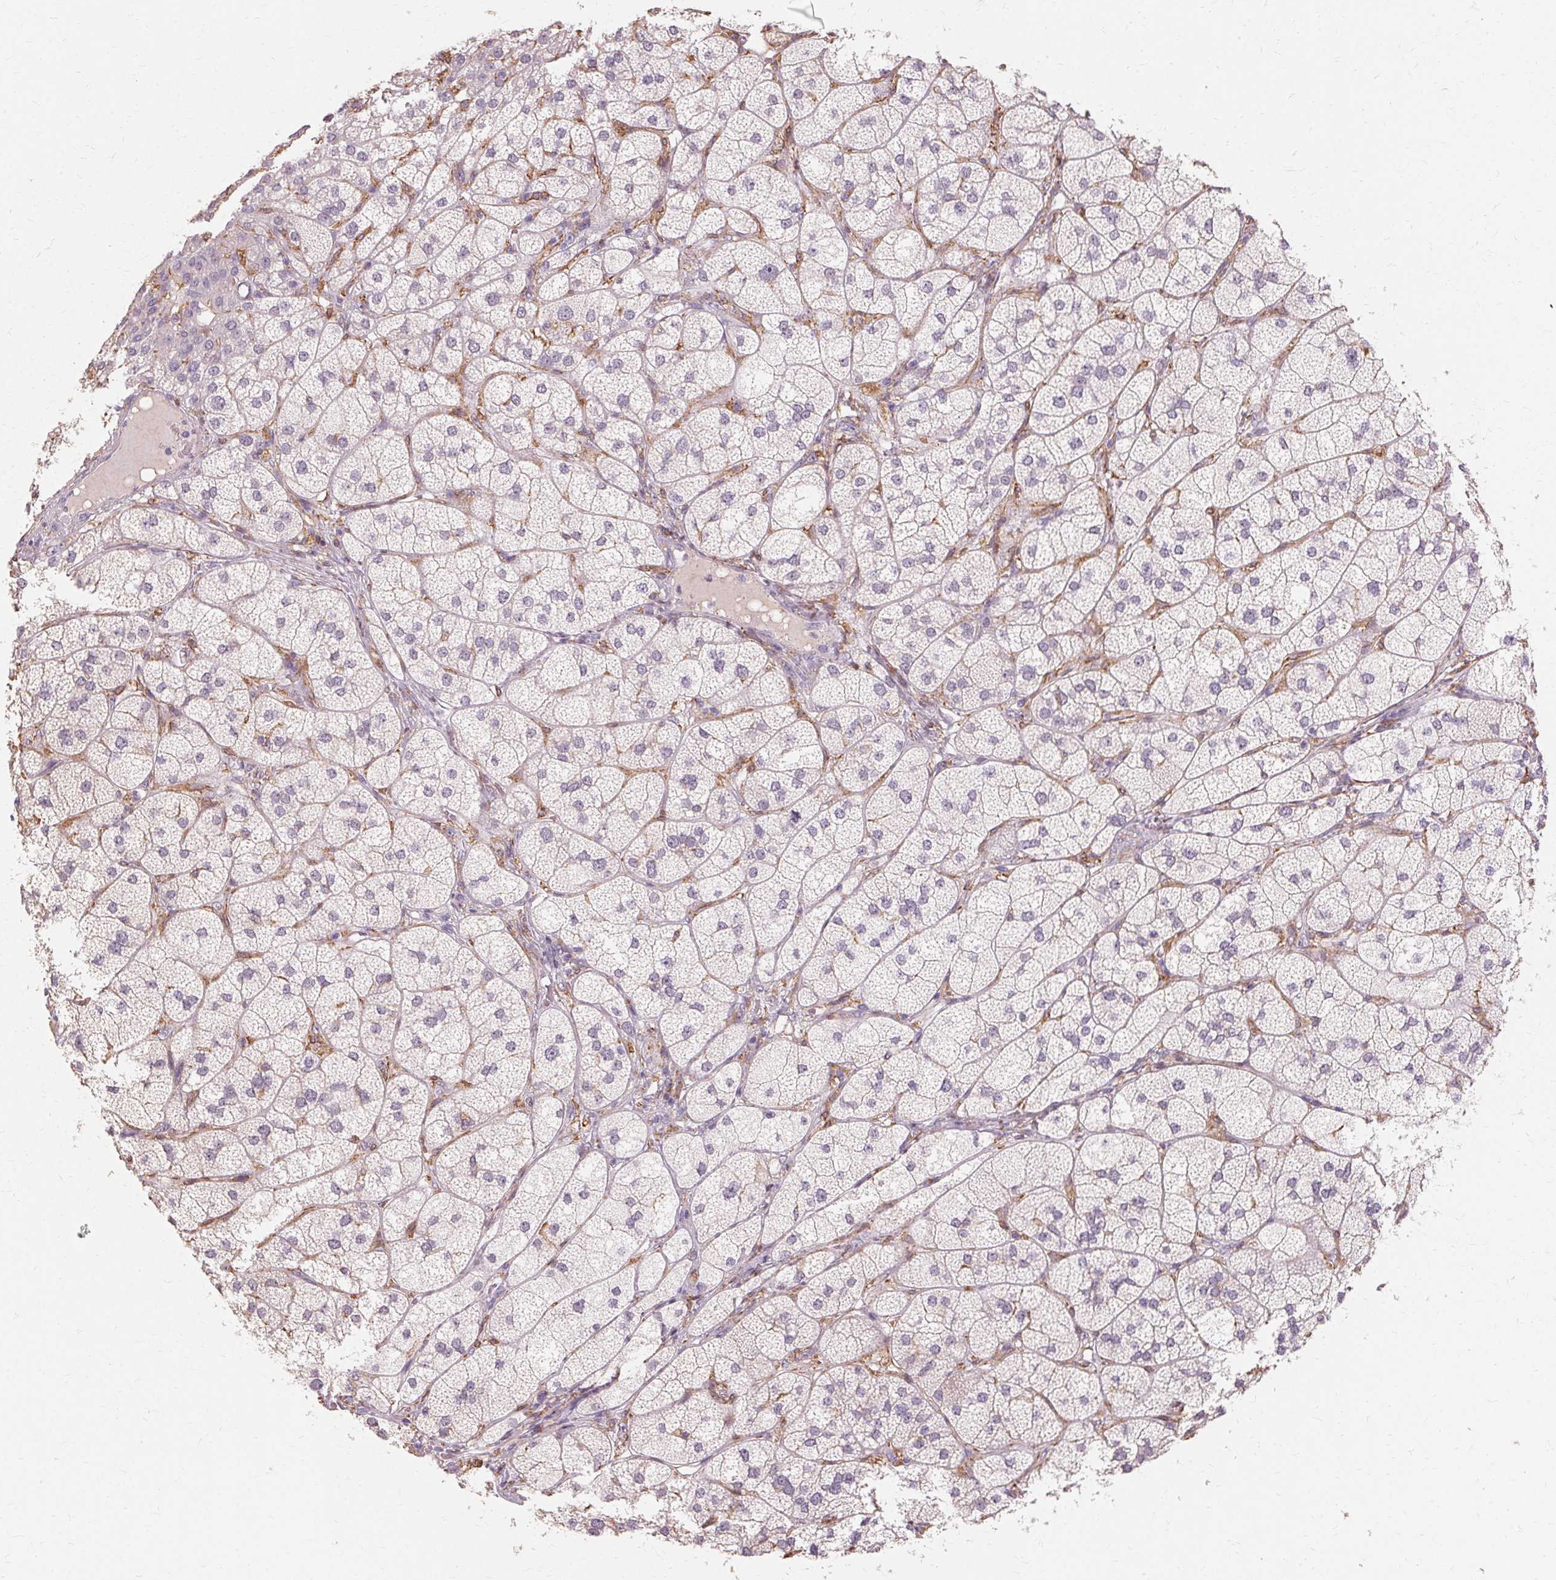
{"staining": {"intensity": "negative", "quantity": "none", "location": "none"}, "tissue": "adrenal gland", "cell_type": "Glandular cells", "image_type": "normal", "snomed": [{"axis": "morphology", "description": "Normal tissue, NOS"}, {"axis": "topography", "description": "Adrenal gland"}], "caption": "Immunohistochemistry image of benign human adrenal gland stained for a protein (brown), which demonstrates no staining in glandular cells. (DAB immunohistochemistry (IHC), high magnification).", "gene": "IFNGR1", "patient": {"sex": "female", "age": 60}}